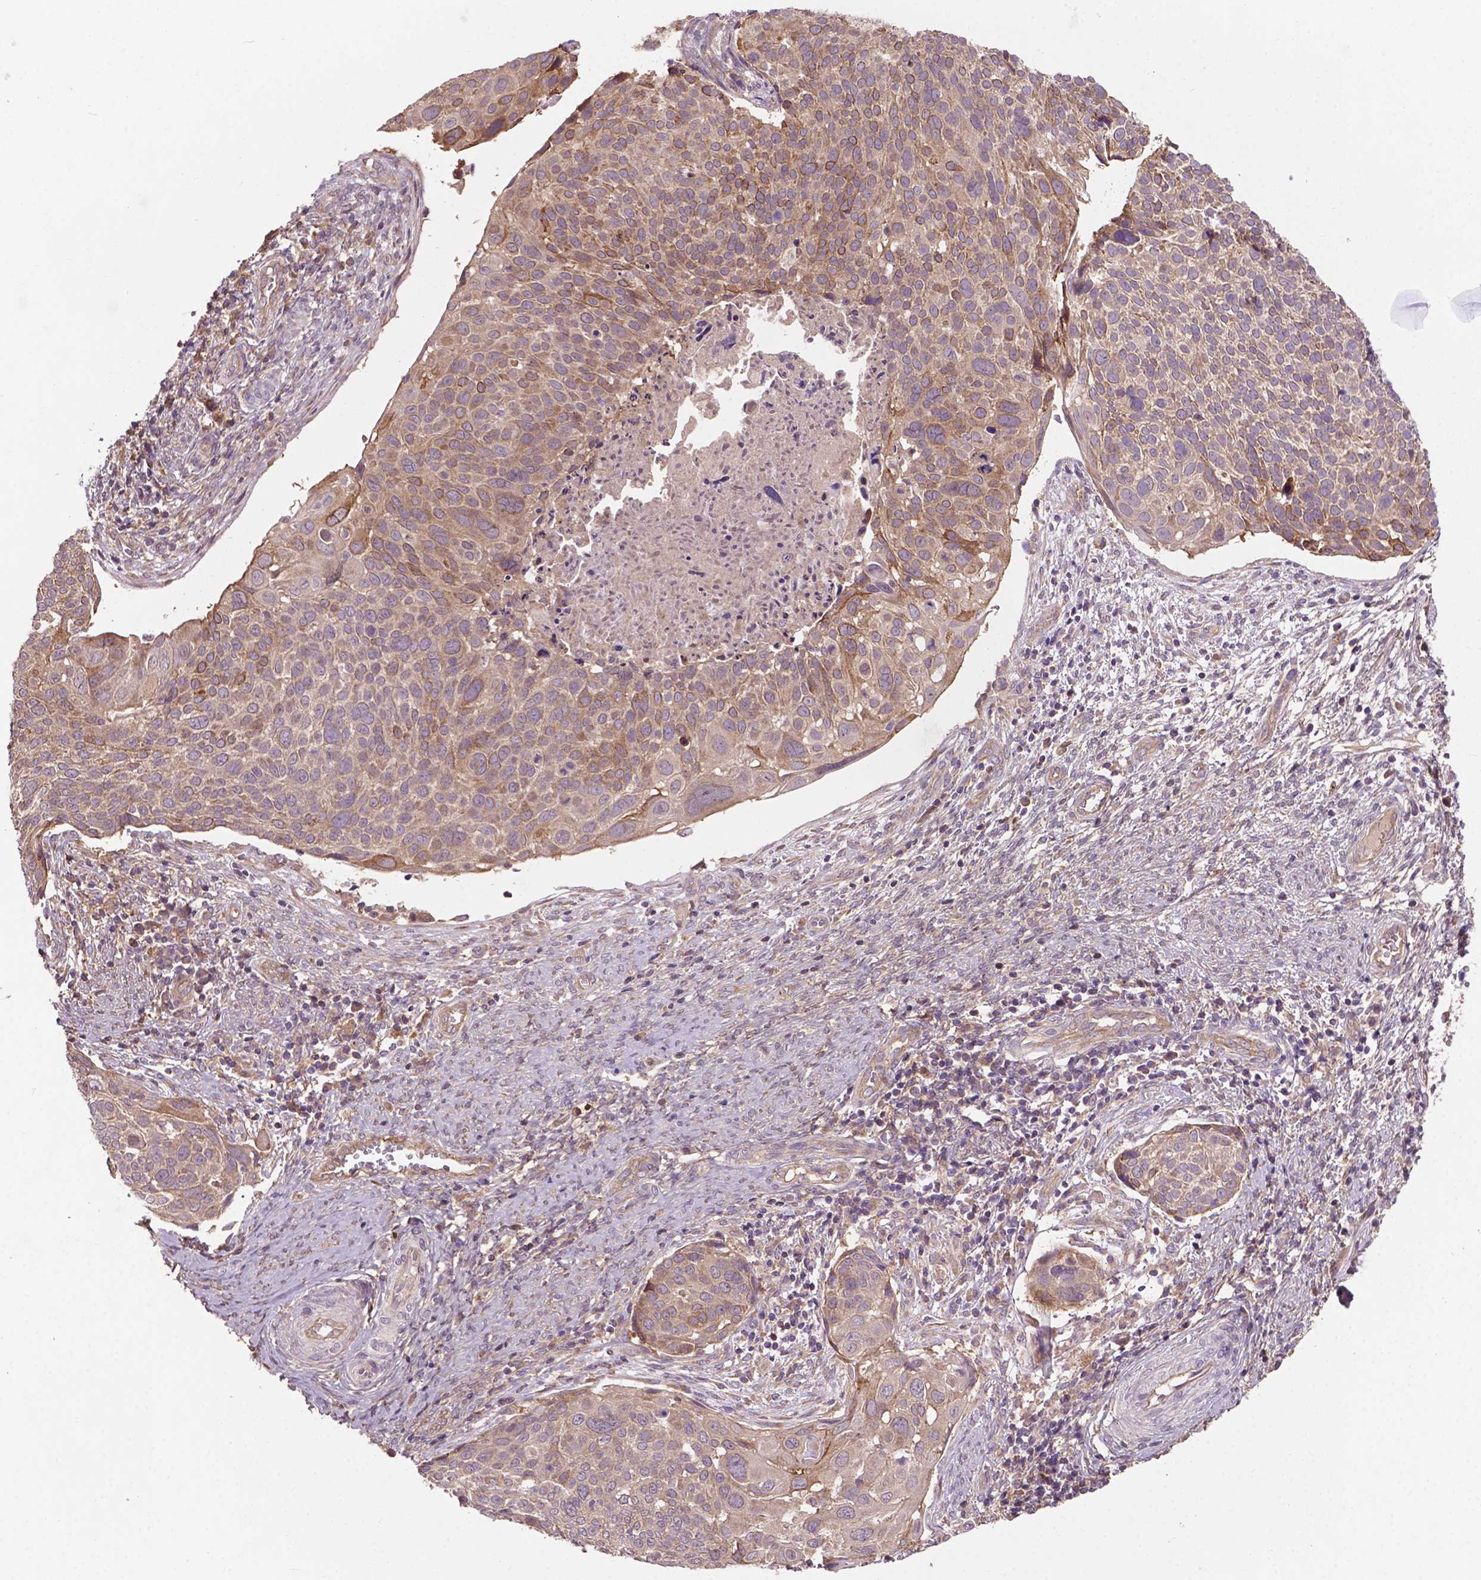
{"staining": {"intensity": "weak", "quantity": ">75%", "location": "cytoplasmic/membranous"}, "tissue": "cervical cancer", "cell_type": "Tumor cells", "image_type": "cancer", "snomed": [{"axis": "morphology", "description": "Squamous cell carcinoma, NOS"}, {"axis": "topography", "description": "Cervix"}], "caption": "Brown immunohistochemical staining in human cervical squamous cell carcinoma shows weak cytoplasmic/membranous expression in approximately >75% of tumor cells.", "gene": "GJA9", "patient": {"sex": "female", "age": 39}}